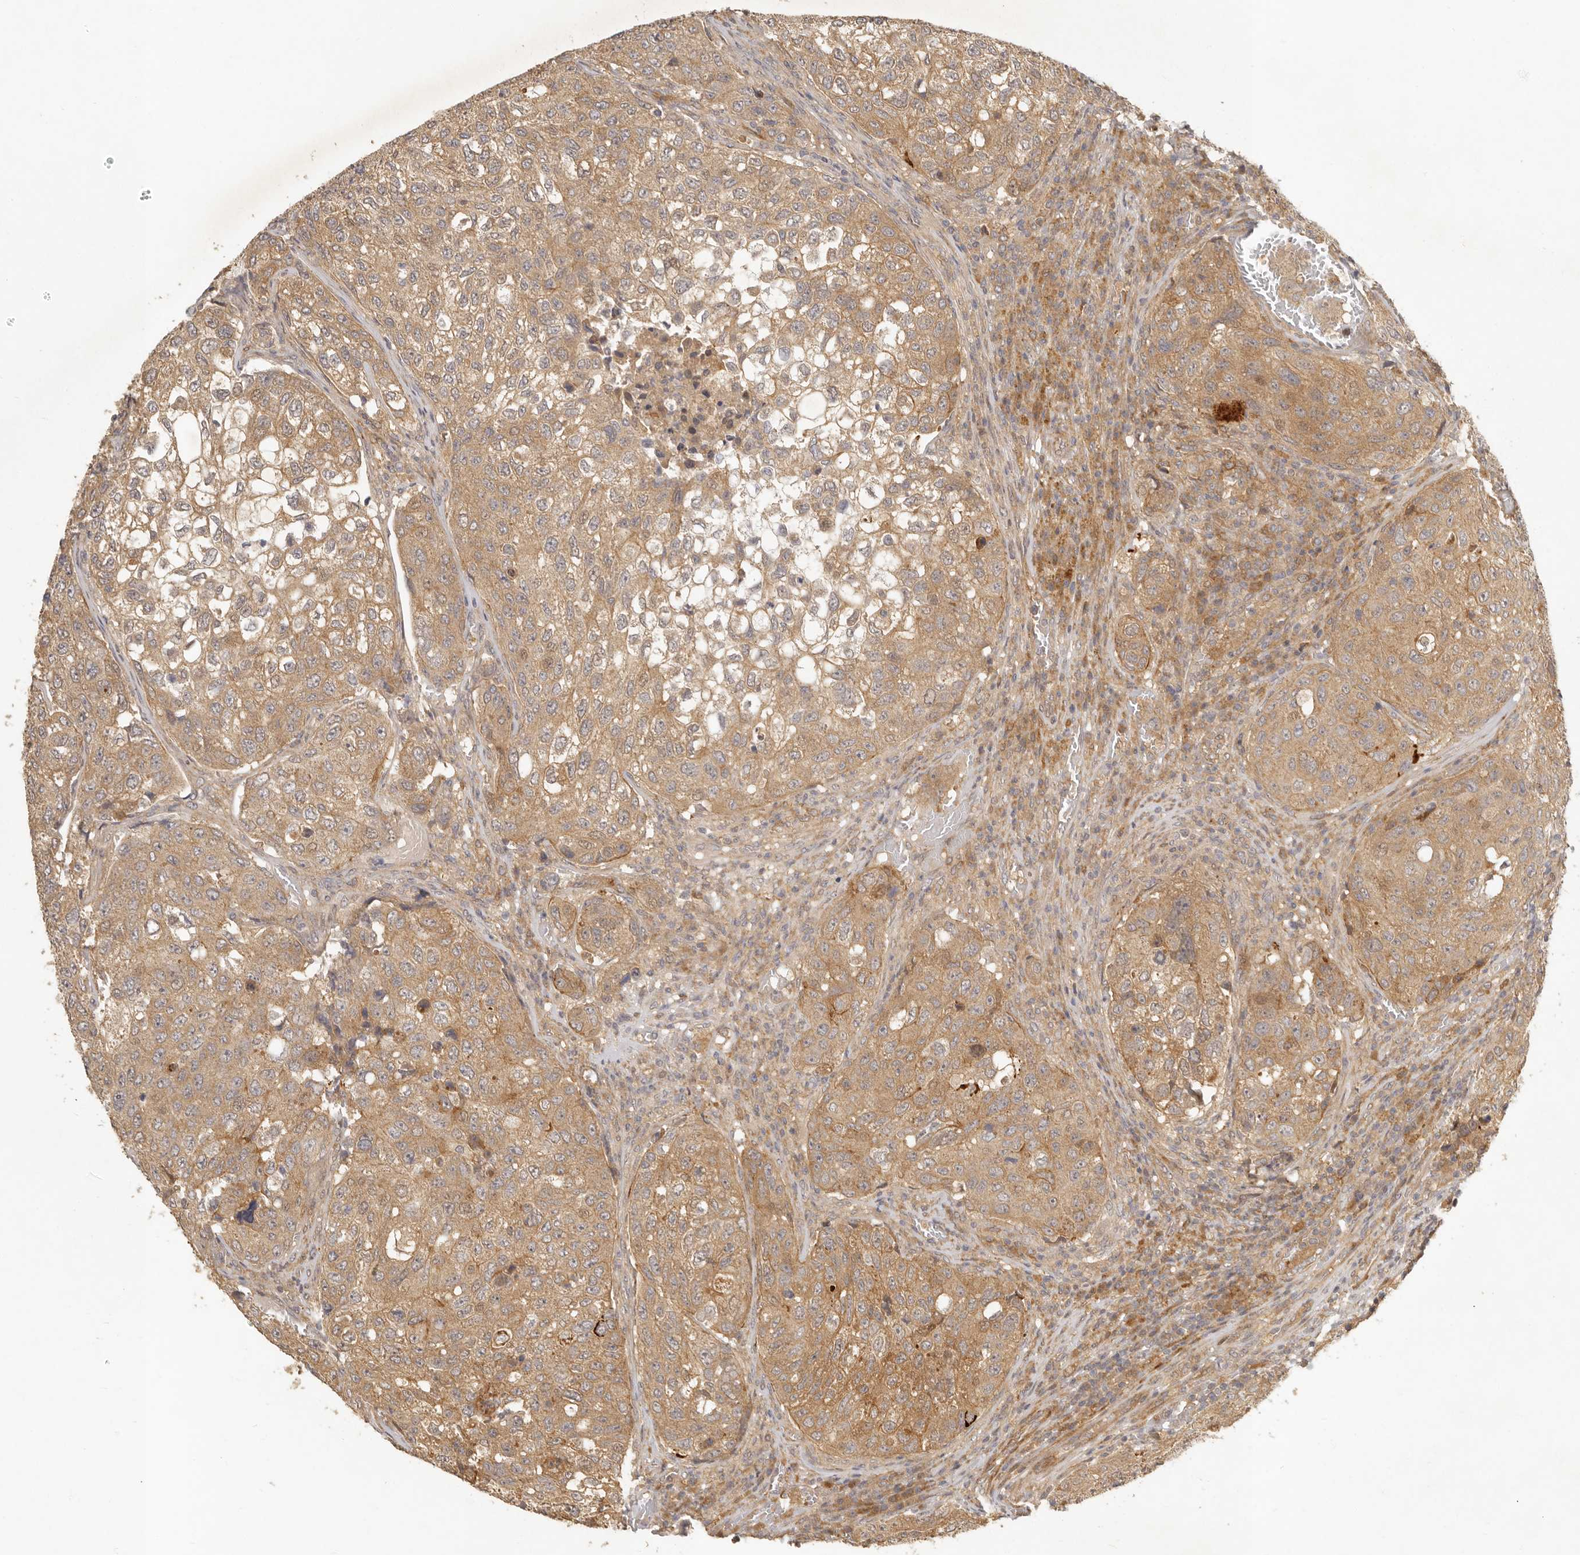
{"staining": {"intensity": "moderate", "quantity": ">75%", "location": "cytoplasmic/membranous"}, "tissue": "urothelial cancer", "cell_type": "Tumor cells", "image_type": "cancer", "snomed": [{"axis": "morphology", "description": "Urothelial carcinoma, High grade"}, {"axis": "topography", "description": "Lymph node"}, {"axis": "topography", "description": "Urinary bladder"}], "caption": "Immunohistochemical staining of human urothelial carcinoma (high-grade) exhibits medium levels of moderate cytoplasmic/membranous expression in about >75% of tumor cells.", "gene": "VIPR1", "patient": {"sex": "male", "age": 51}}